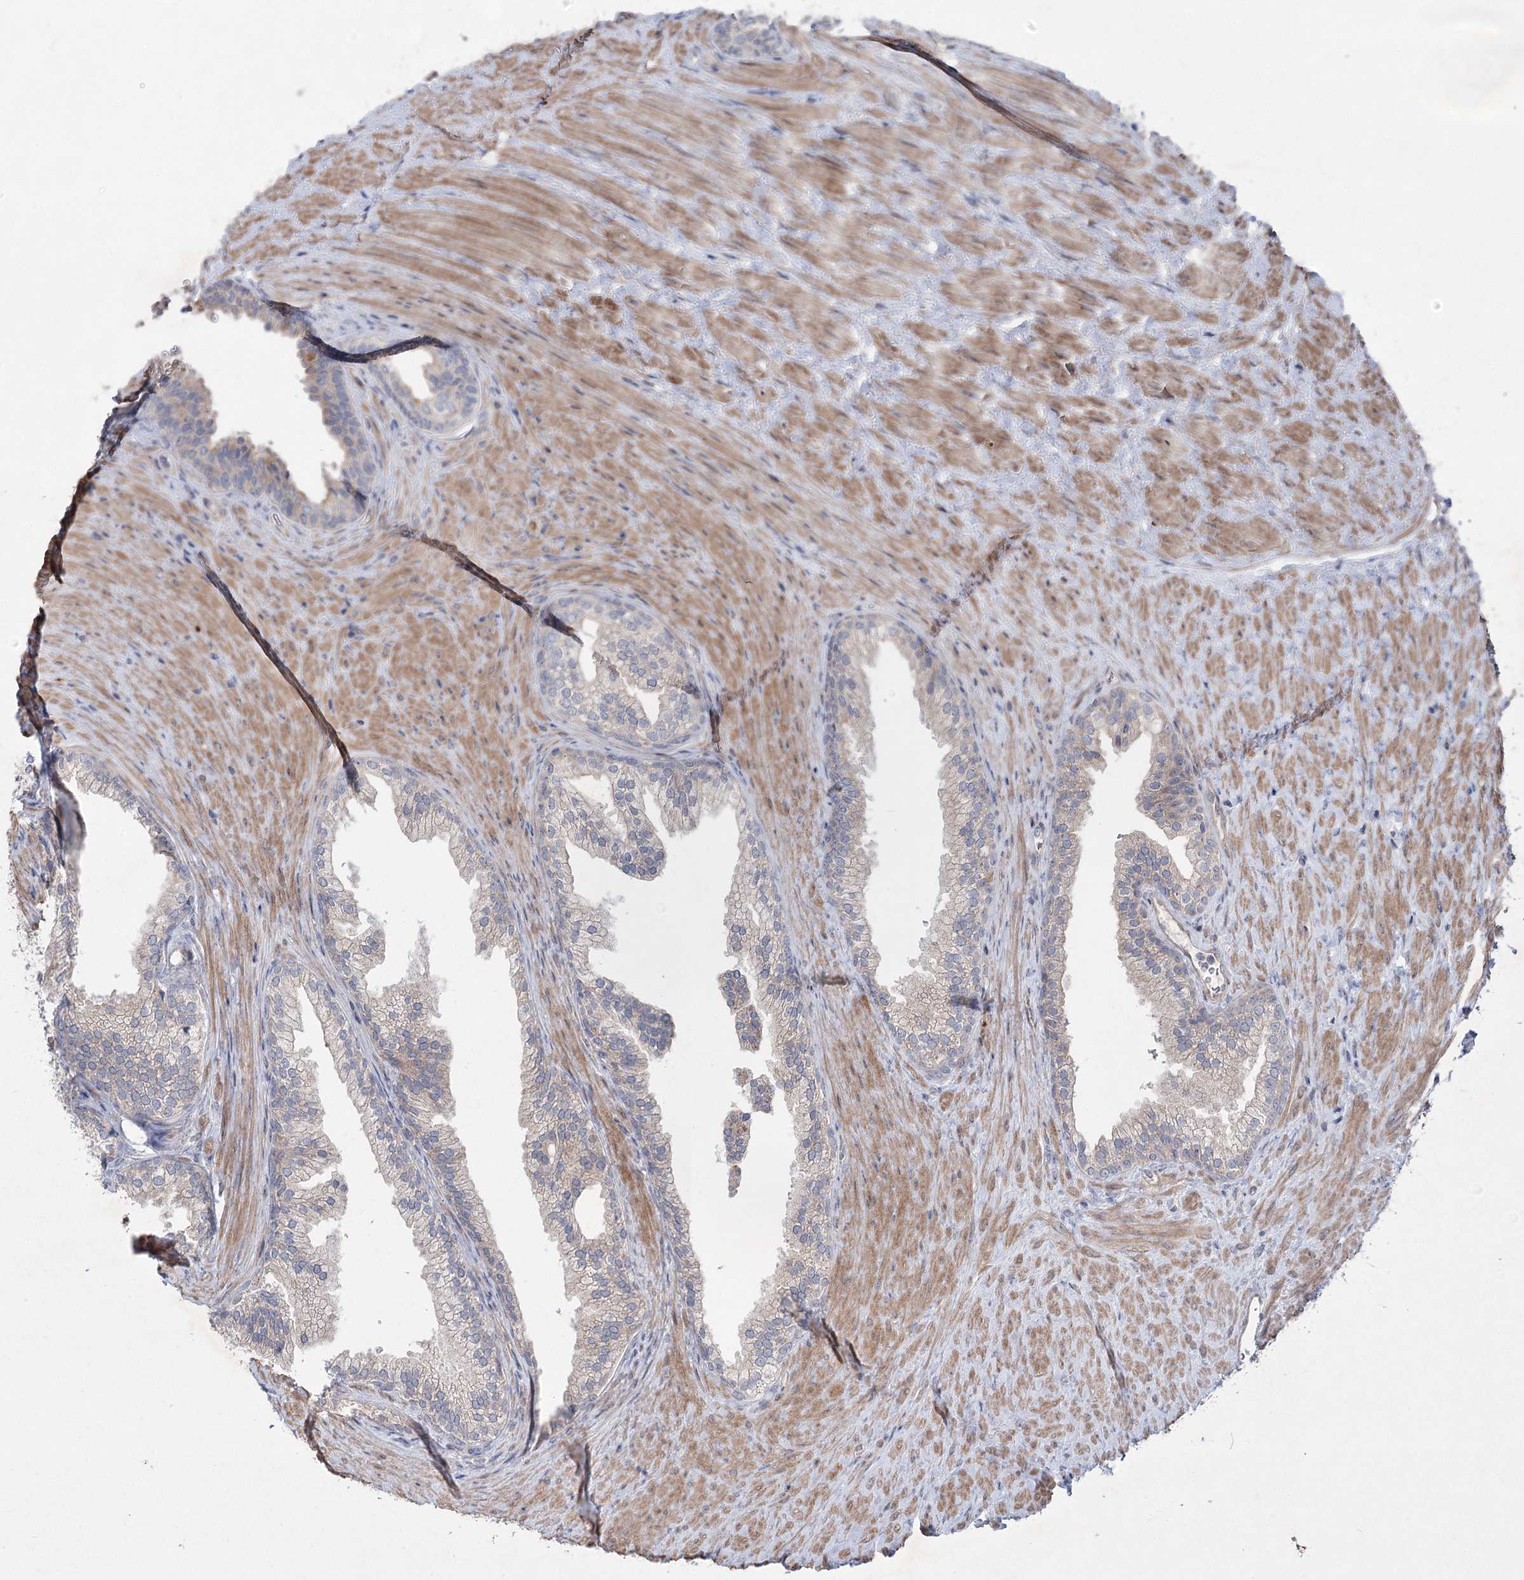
{"staining": {"intensity": "weak", "quantity": "<25%", "location": "cytoplasmic/membranous"}, "tissue": "prostate", "cell_type": "Glandular cells", "image_type": "normal", "snomed": [{"axis": "morphology", "description": "Normal tissue, NOS"}, {"axis": "topography", "description": "Prostate"}], "caption": "A high-resolution histopathology image shows immunohistochemistry staining of unremarkable prostate, which displays no significant positivity in glandular cells.", "gene": "SCN11A", "patient": {"sex": "male", "age": 76}}